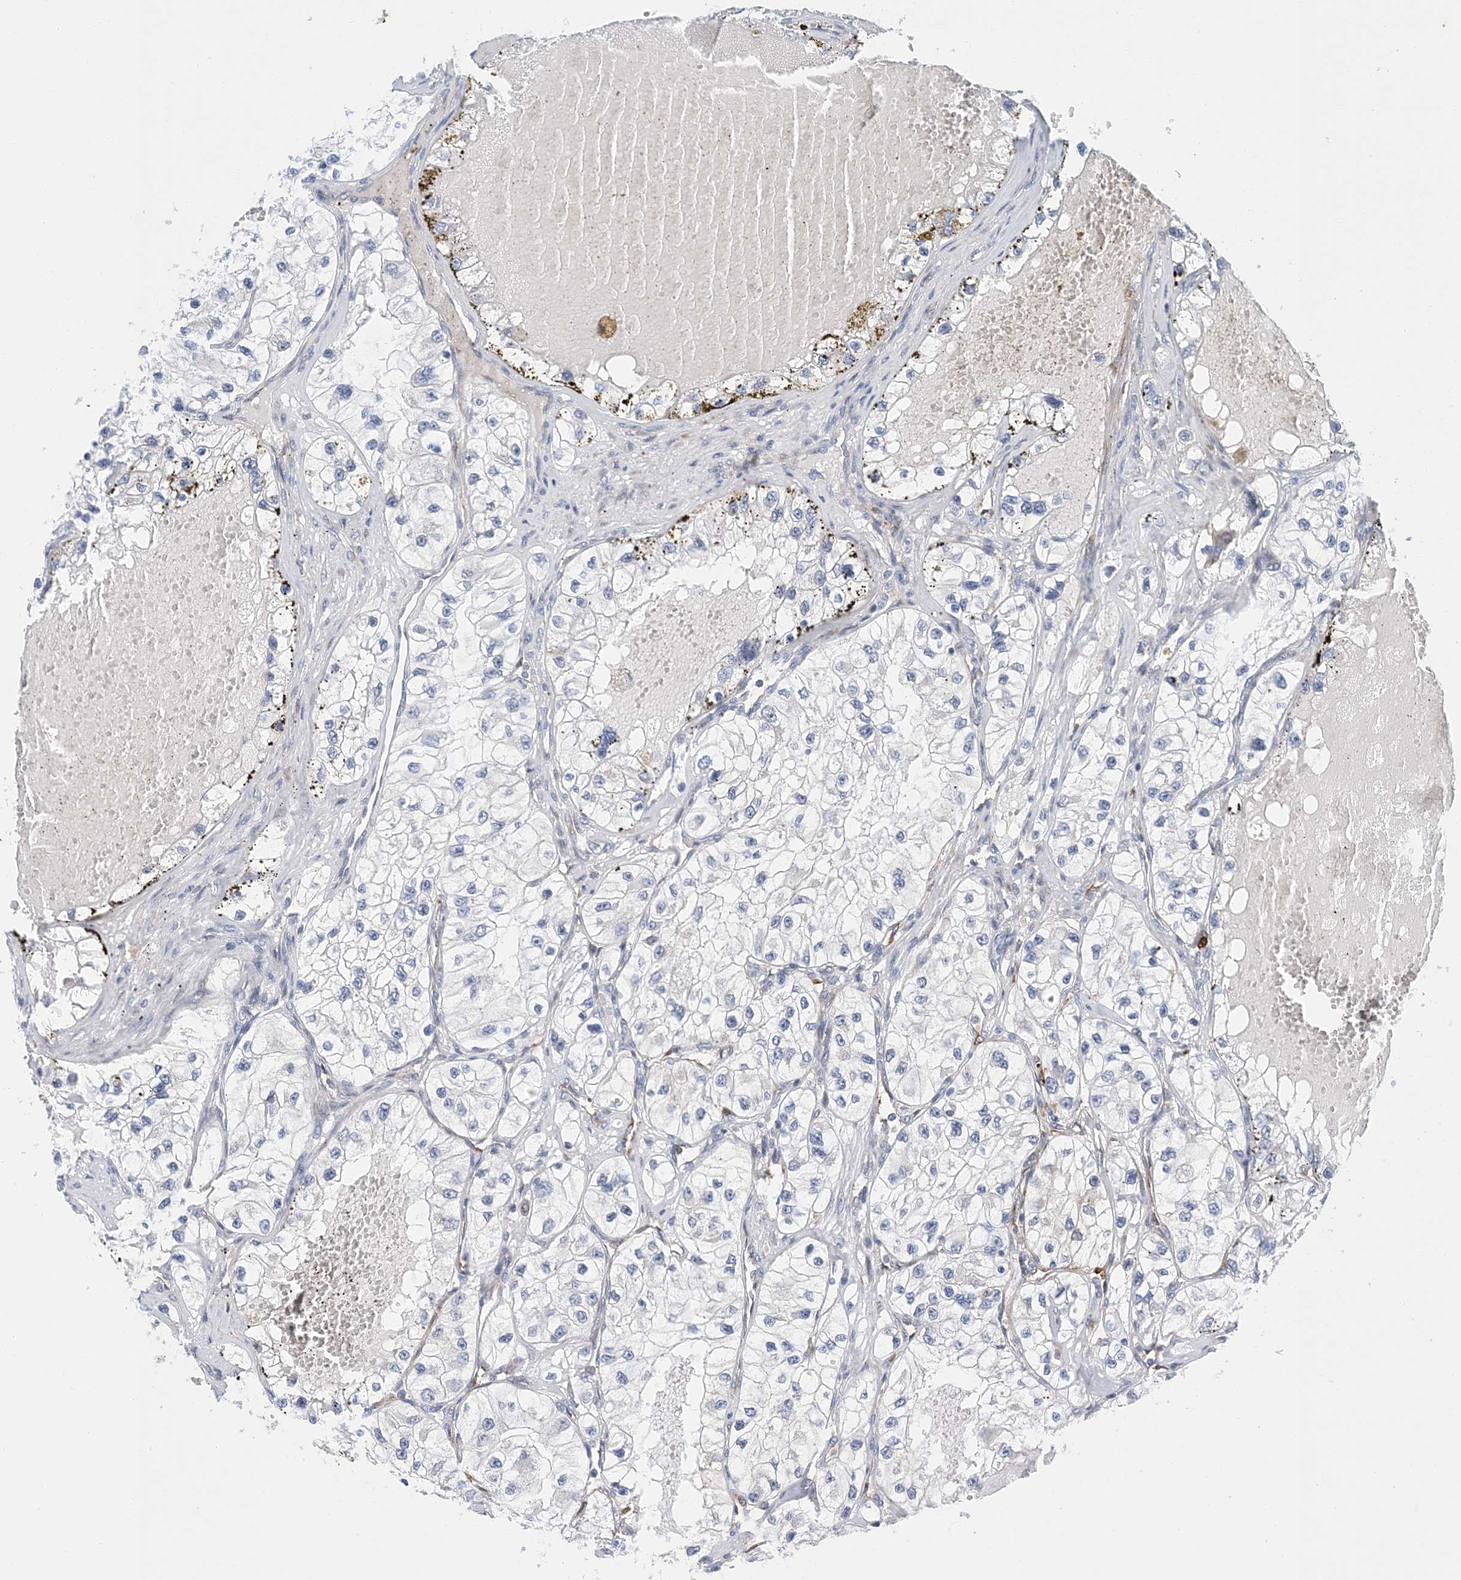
{"staining": {"intensity": "negative", "quantity": "none", "location": "none"}, "tissue": "renal cancer", "cell_type": "Tumor cells", "image_type": "cancer", "snomed": [{"axis": "morphology", "description": "Adenocarcinoma, NOS"}, {"axis": "topography", "description": "Kidney"}], "caption": "Protein analysis of renal cancer shows no significant expression in tumor cells.", "gene": "PCDHA2", "patient": {"sex": "female", "age": 57}}